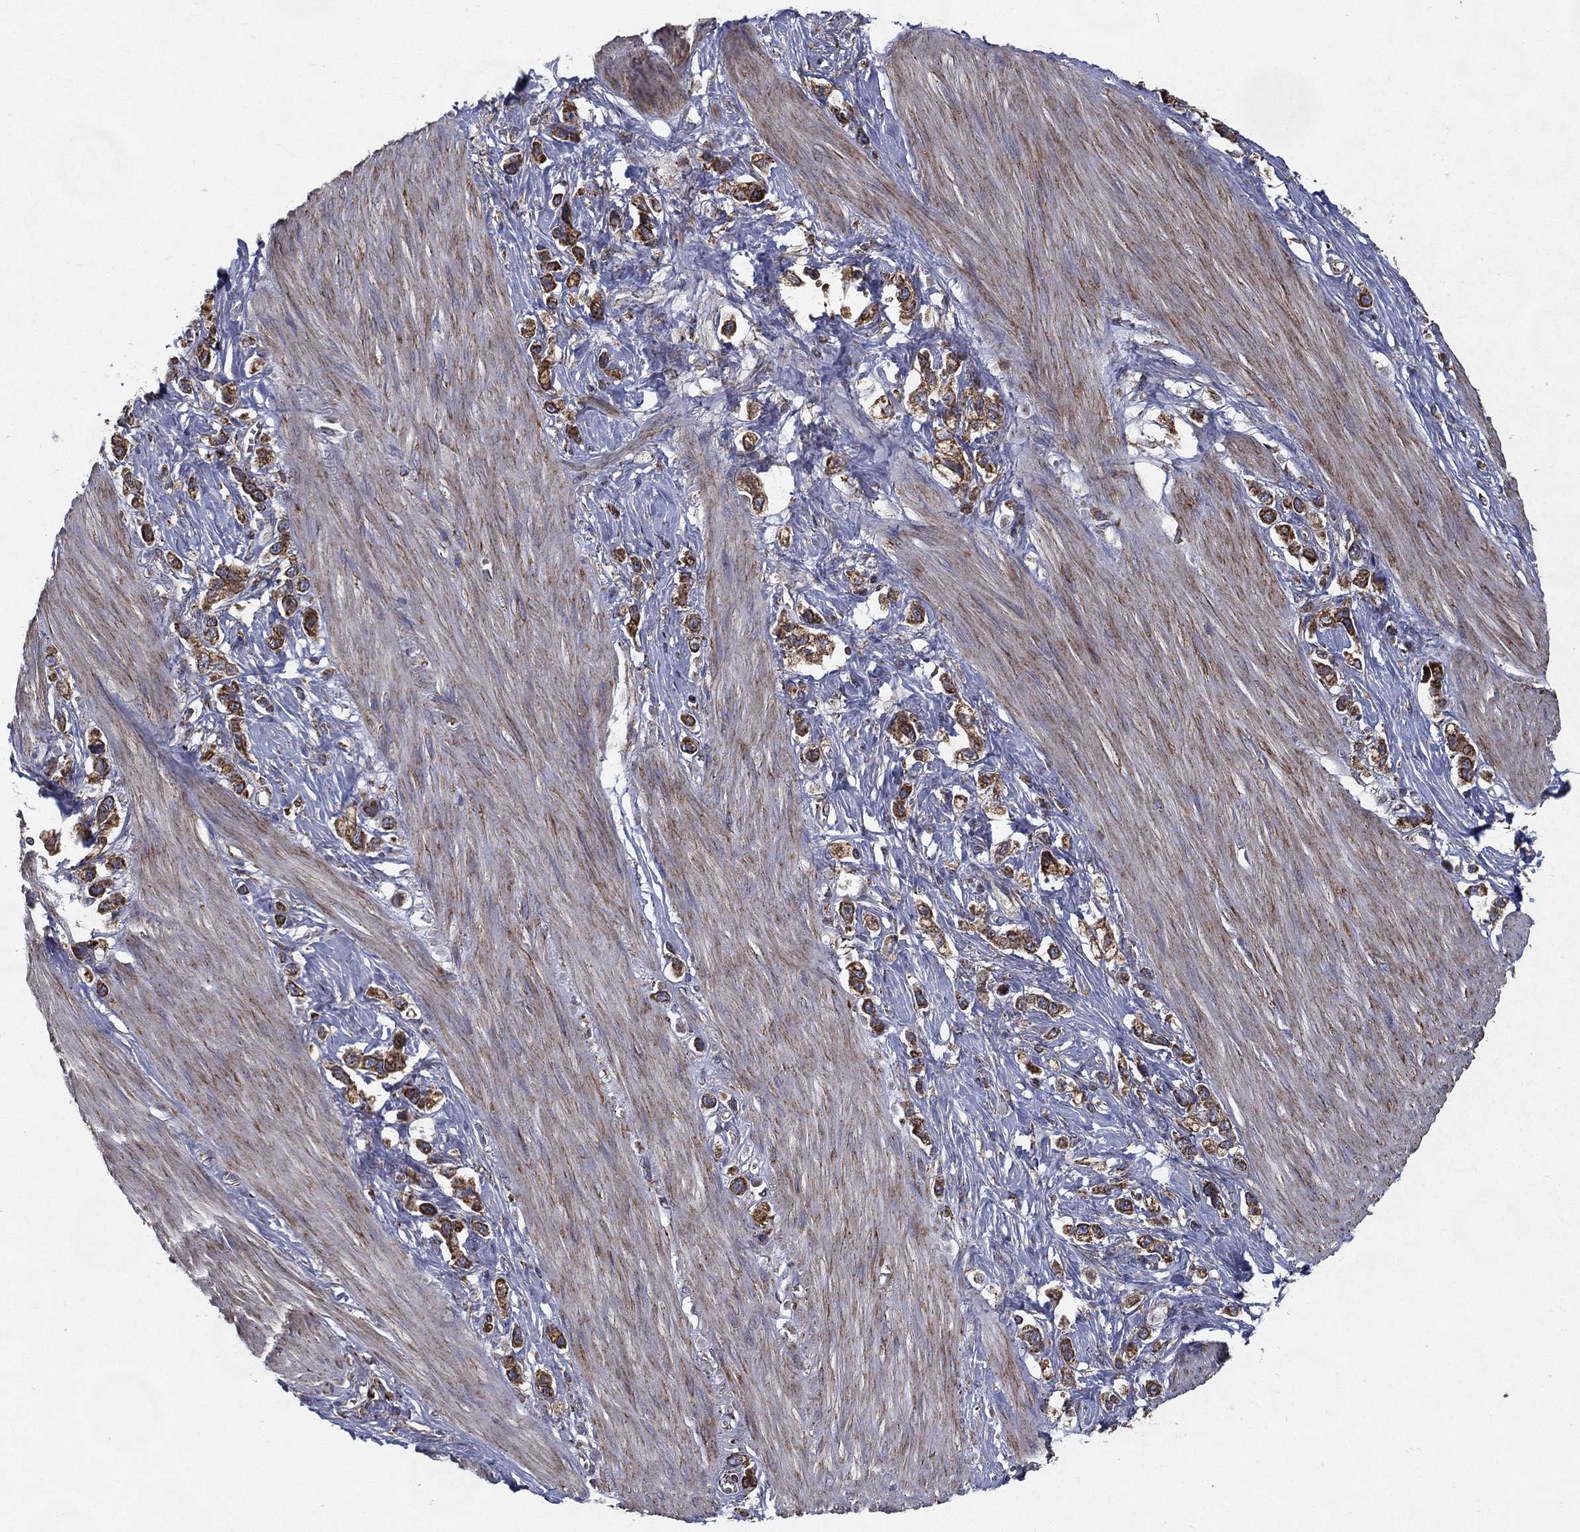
{"staining": {"intensity": "strong", "quantity": ">75%", "location": "cytoplasmic/membranous"}, "tissue": "stomach cancer", "cell_type": "Tumor cells", "image_type": "cancer", "snomed": [{"axis": "morphology", "description": "Normal tissue, NOS"}, {"axis": "morphology", "description": "Adenocarcinoma, NOS"}, {"axis": "morphology", "description": "Adenocarcinoma, High grade"}, {"axis": "topography", "description": "Stomach, upper"}, {"axis": "topography", "description": "Stomach"}], "caption": "IHC (DAB (3,3'-diaminobenzidine)) staining of stomach high-grade adenocarcinoma demonstrates strong cytoplasmic/membranous protein positivity in about >75% of tumor cells.", "gene": "MT-CYB", "patient": {"sex": "female", "age": 65}}